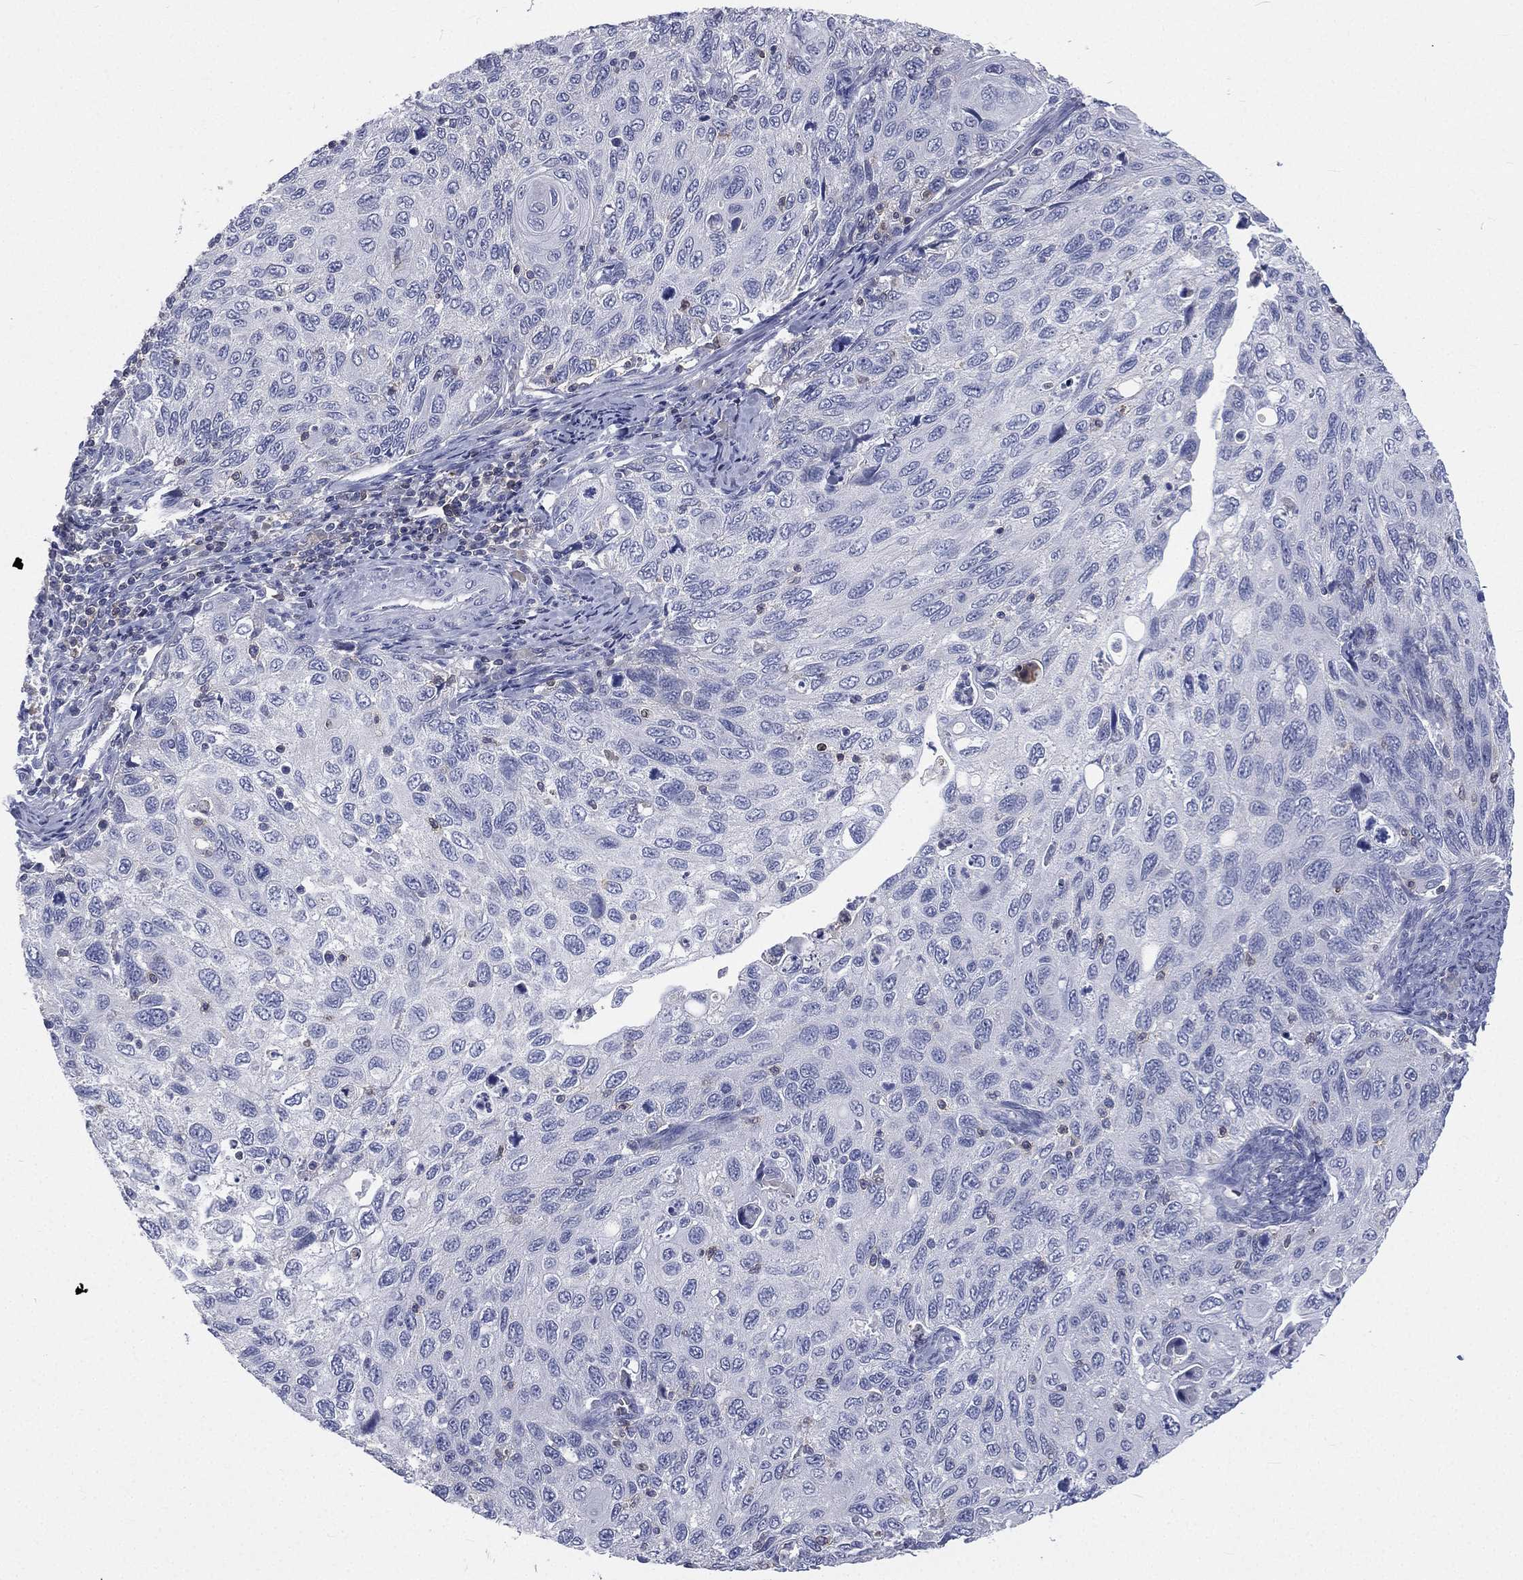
{"staining": {"intensity": "negative", "quantity": "none", "location": "none"}, "tissue": "cervical cancer", "cell_type": "Tumor cells", "image_type": "cancer", "snomed": [{"axis": "morphology", "description": "Squamous cell carcinoma, NOS"}, {"axis": "topography", "description": "Cervix"}], "caption": "This image is of squamous cell carcinoma (cervical) stained with immunohistochemistry to label a protein in brown with the nuclei are counter-stained blue. There is no positivity in tumor cells.", "gene": "CD3D", "patient": {"sex": "female", "age": 70}}